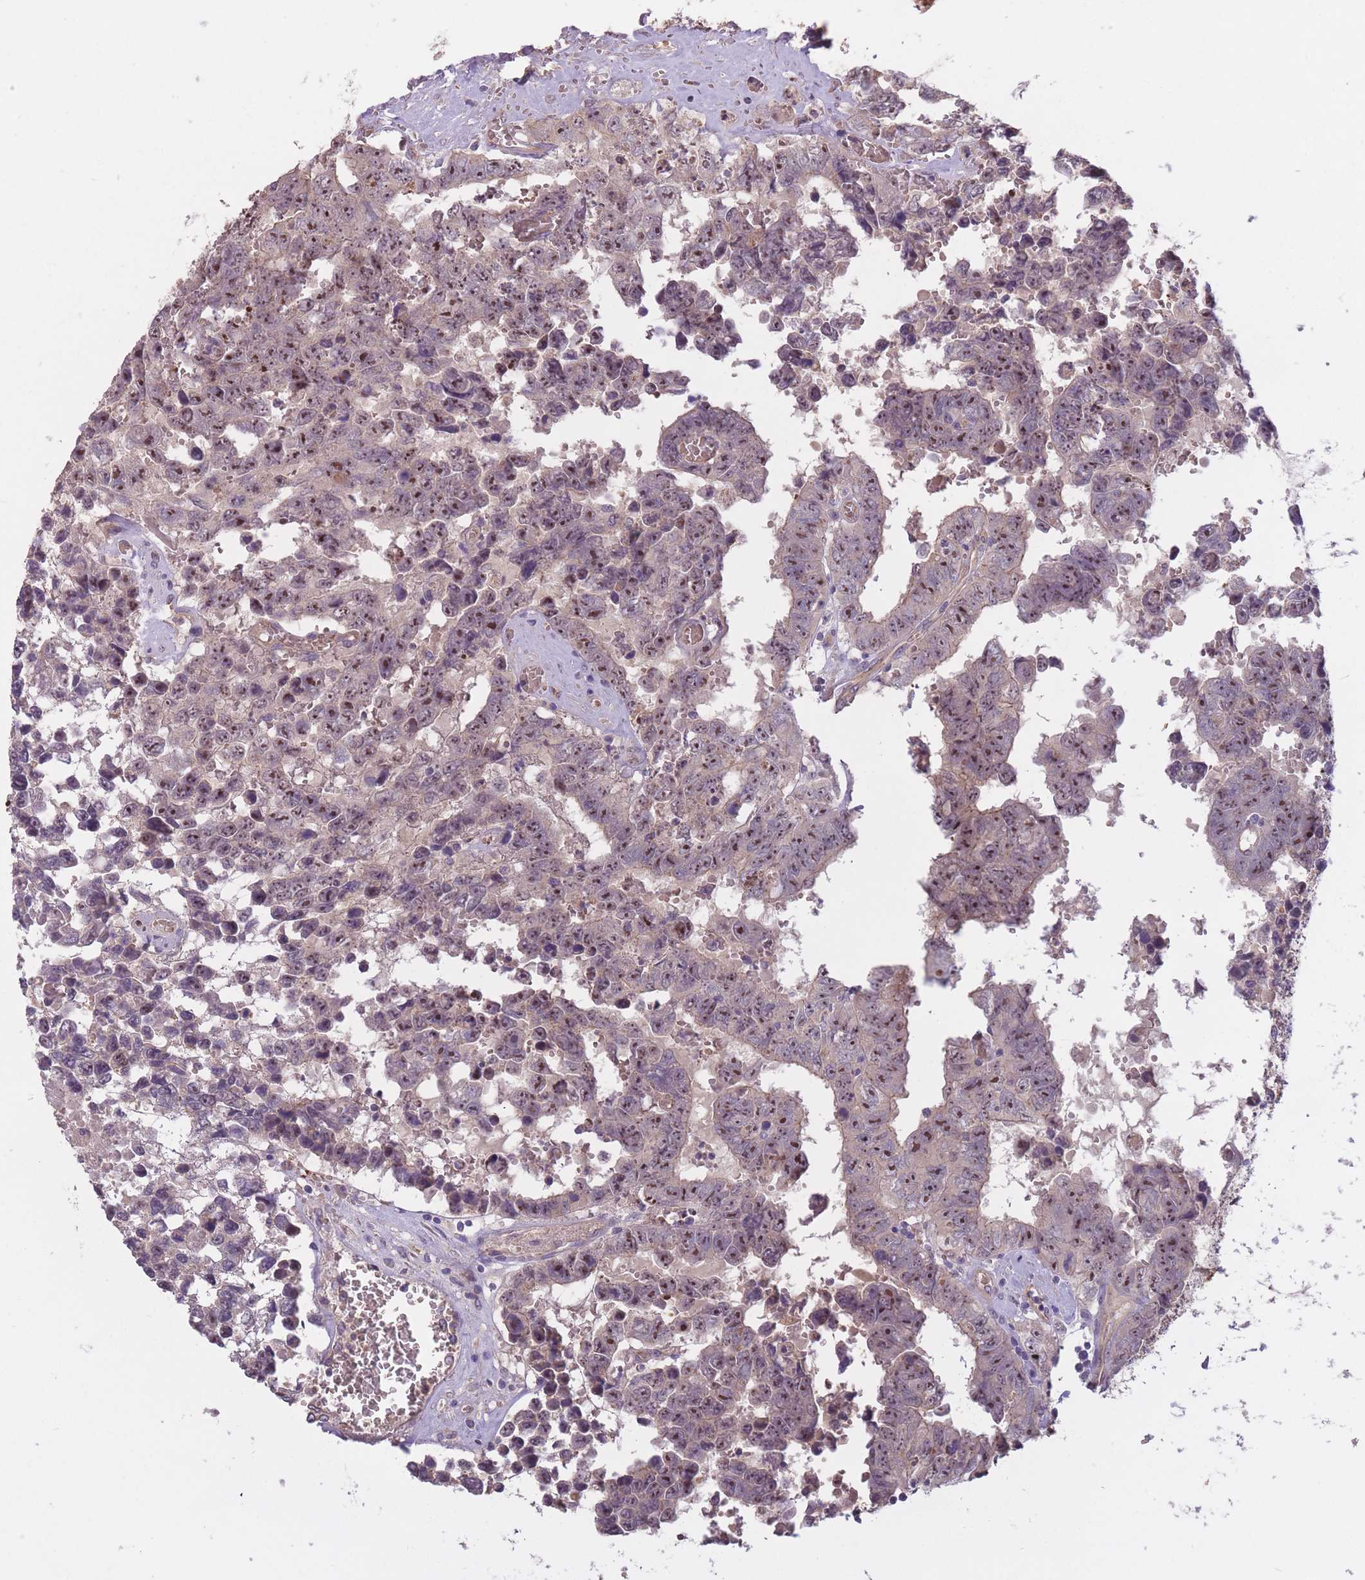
{"staining": {"intensity": "moderate", "quantity": ">75%", "location": "nuclear"}, "tissue": "testis cancer", "cell_type": "Tumor cells", "image_type": "cancer", "snomed": [{"axis": "morphology", "description": "Normal tissue, NOS"}, {"axis": "morphology", "description": "Carcinoma, Embryonal, NOS"}, {"axis": "topography", "description": "Testis"}, {"axis": "topography", "description": "Epididymis"}], "caption": "This is an image of IHC staining of testis cancer (embryonal carcinoma), which shows moderate expression in the nuclear of tumor cells.", "gene": "KIAA1755", "patient": {"sex": "male", "age": 25}}